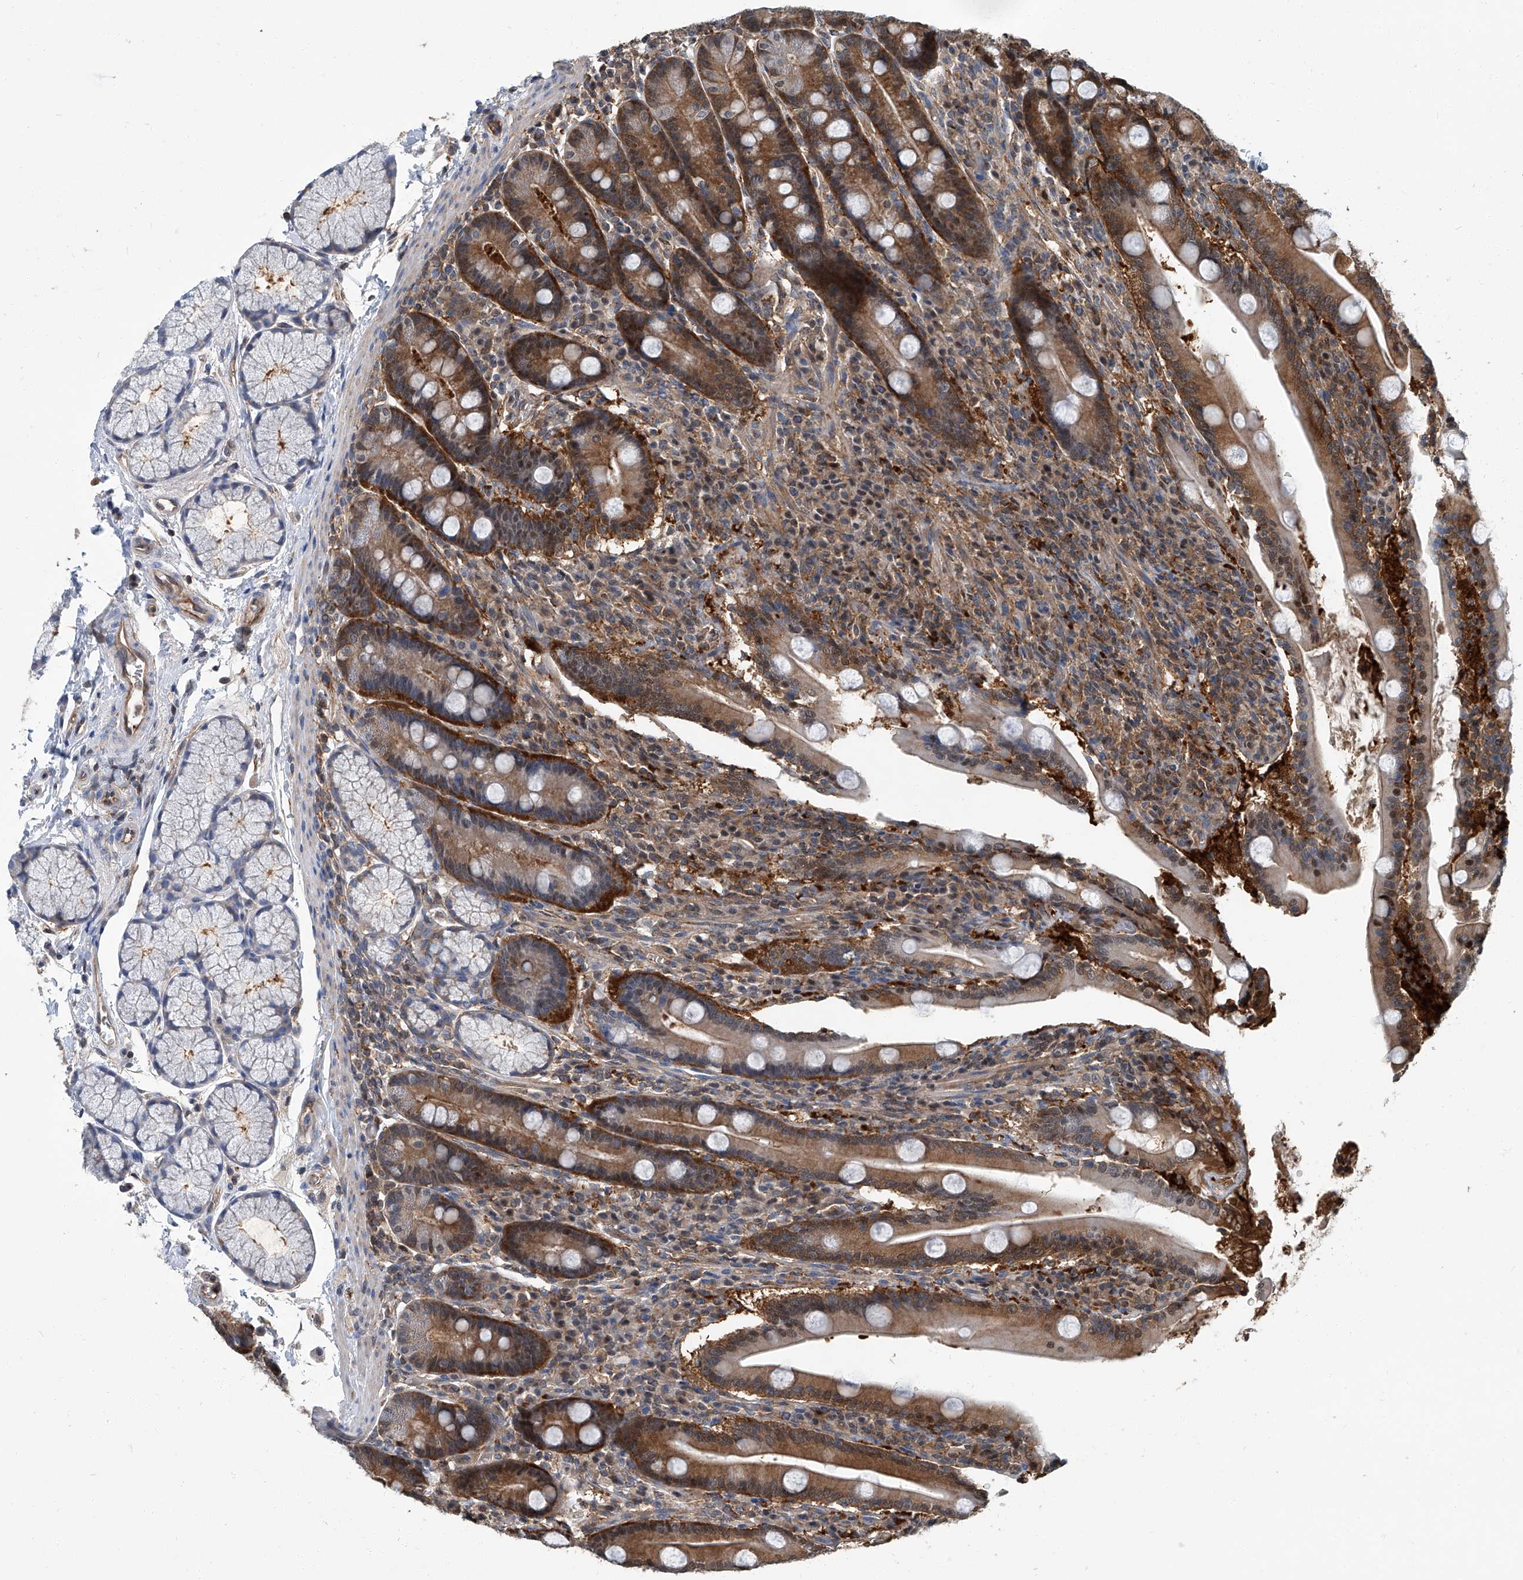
{"staining": {"intensity": "strong", "quantity": "25%-75%", "location": "cytoplasmic/membranous"}, "tissue": "duodenum", "cell_type": "Glandular cells", "image_type": "normal", "snomed": [{"axis": "morphology", "description": "Normal tissue, NOS"}, {"axis": "topography", "description": "Duodenum"}], "caption": "Protein expression analysis of normal duodenum shows strong cytoplasmic/membranous expression in about 25%-75% of glandular cells. The protein is shown in brown color, while the nuclei are stained blue.", "gene": "PSMB10", "patient": {"sex": "male", "age": 35}}